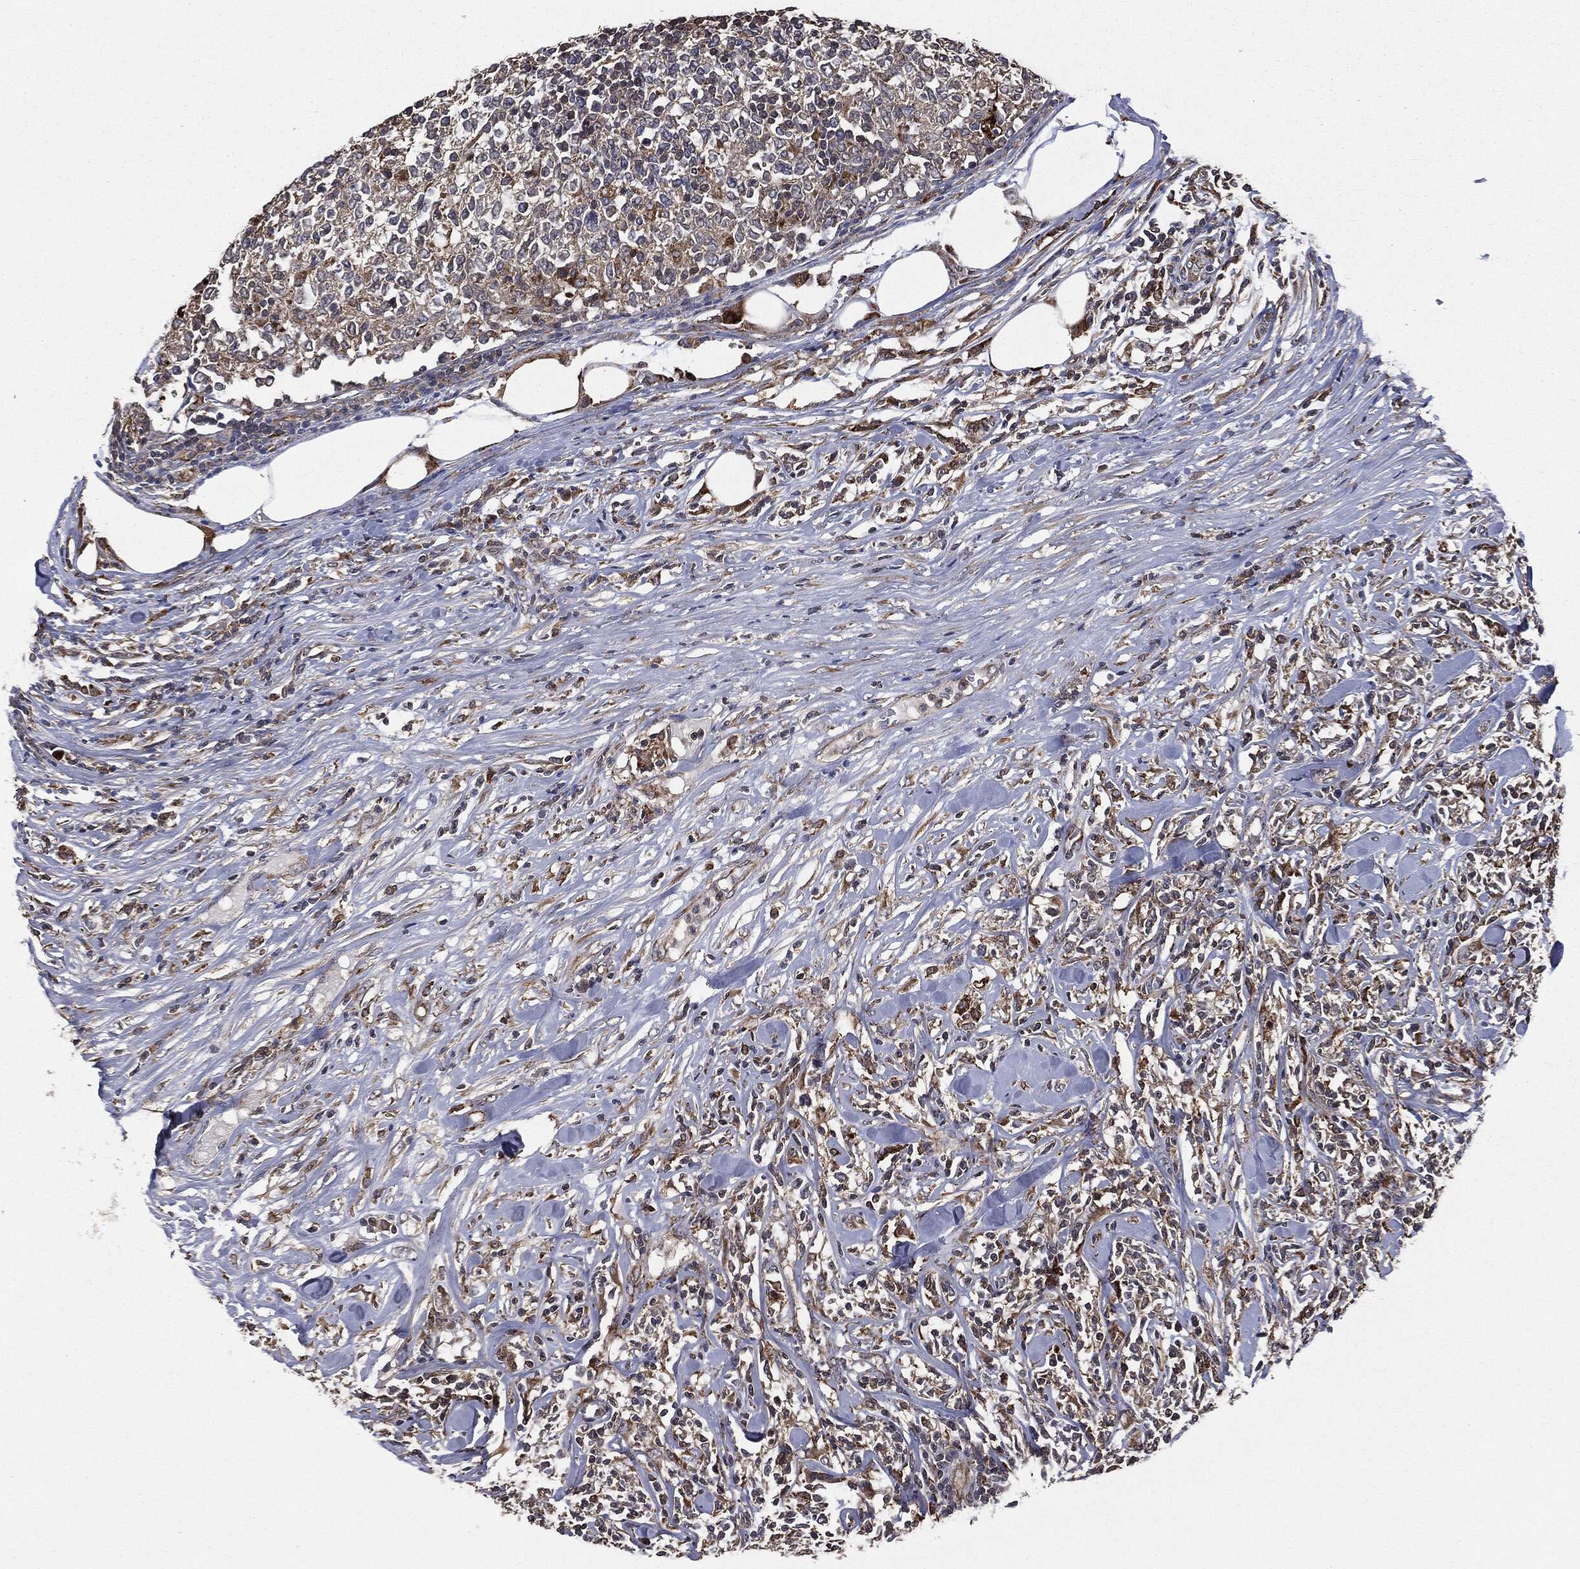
{"staining": {"intensity": "moderate", "quantity": "<25%", "location": "cytoplasmic/membranous"}, "tissue": "lymphoma", "cell_type": "Tumor cells", "image_type": "cancer", "snomed": [{"axis": "morphology", "description": "Malignant lymphoma, non-Hodgkin's type, High grade"}, {"axis": "topography", "description": "Lymph node"}], "caption": "This is an image of IHC staining of lymphoma, which shows moderate positivity in the cytoplasmic/membranous of tumor cells.", "gene": "PLOD3", "patient": {"sex": "female", "age": 84}}